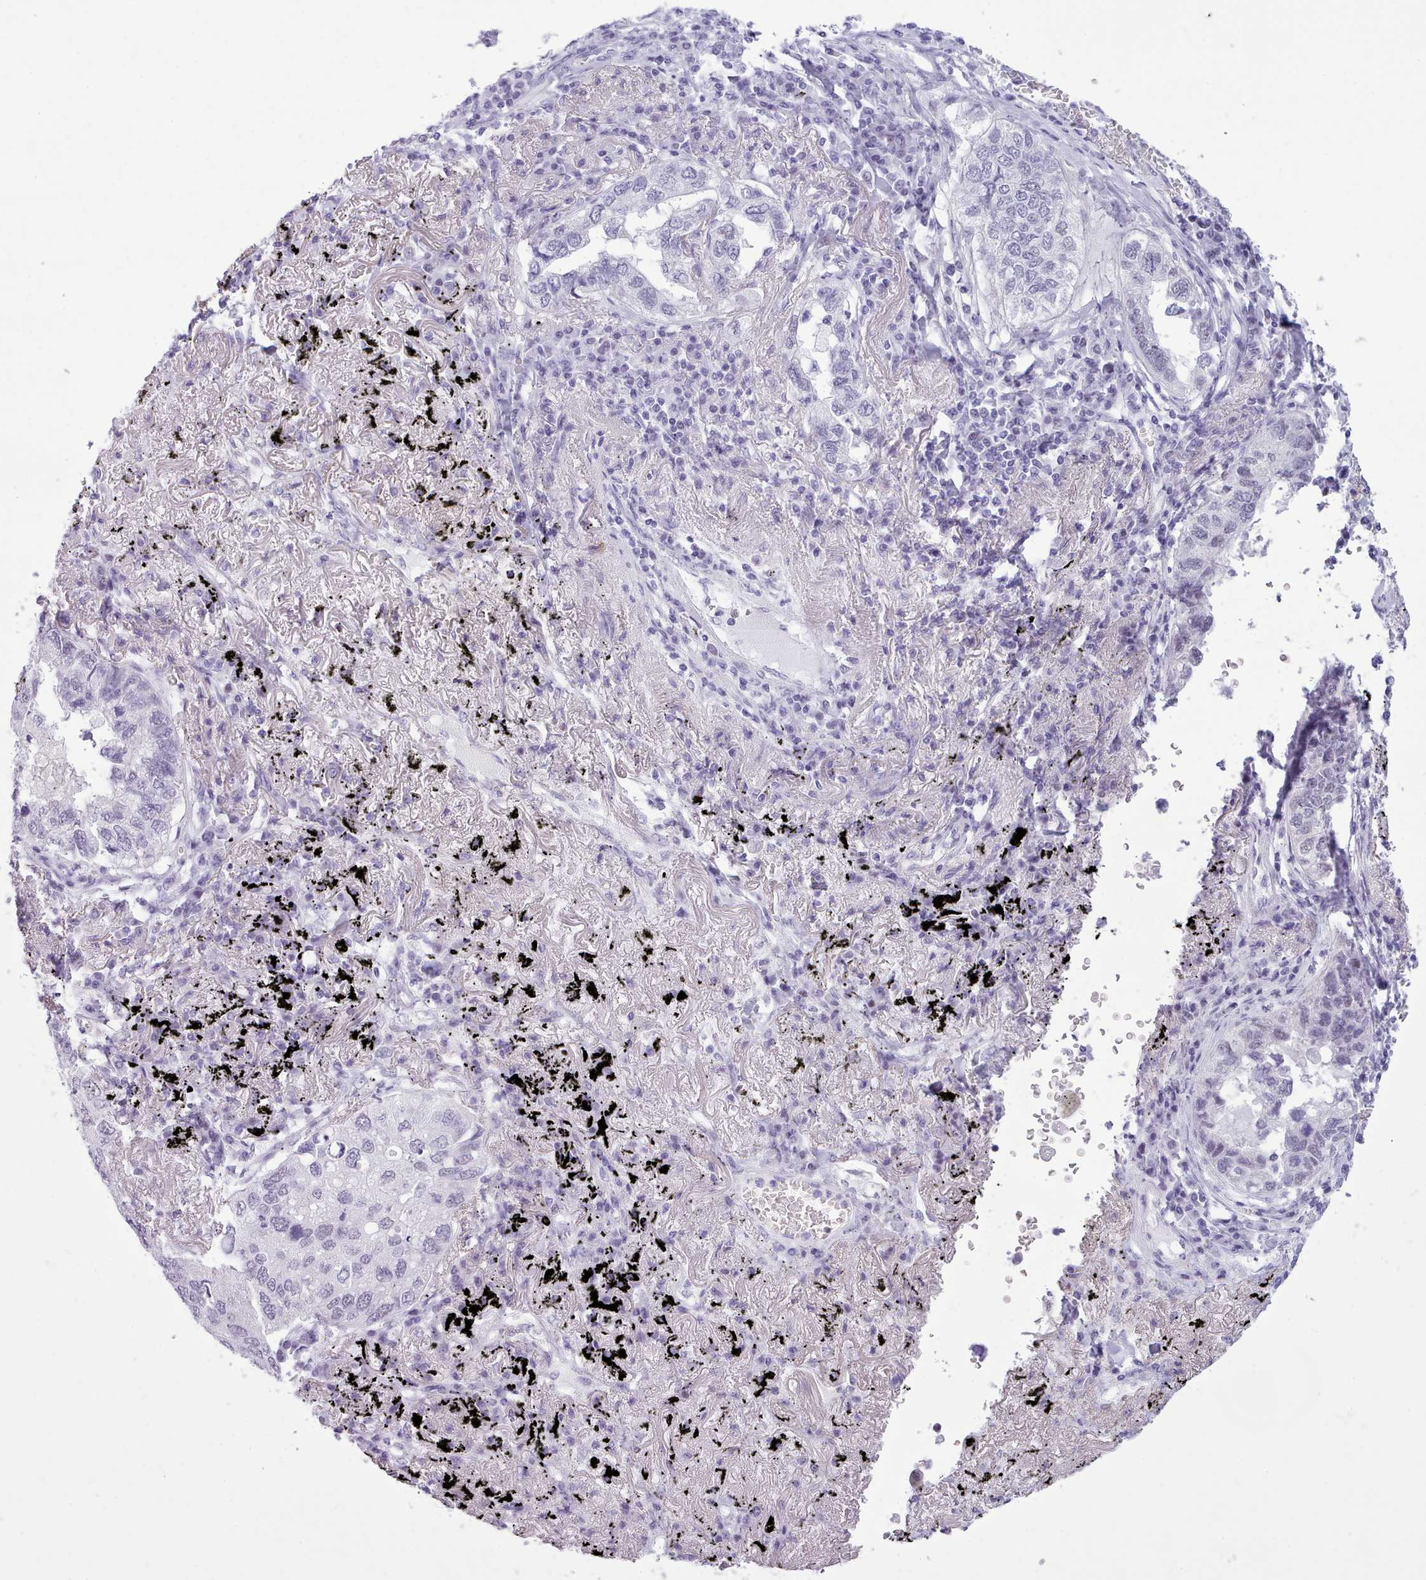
{"staining": {"intensity": "negative", "quantity": "none", "location": "none"}, "tissue": "lung cancer", "cell_type": "Tumor cells", "image_type": "cancer", "snomed": [{"axis": "morphology", "description": "Adenocarcinoma, NOS"}, {"axis": "topography", "description": "Lung"}], "caption": "A micrograph of lung adenocarcinoma stained for a protein displays no brown staining in tumor cells. (DAB immunohistochemistry (IHC), high magnification).", "gene": "FBXO48", "patient": {"sex": "male", "age": 65}}